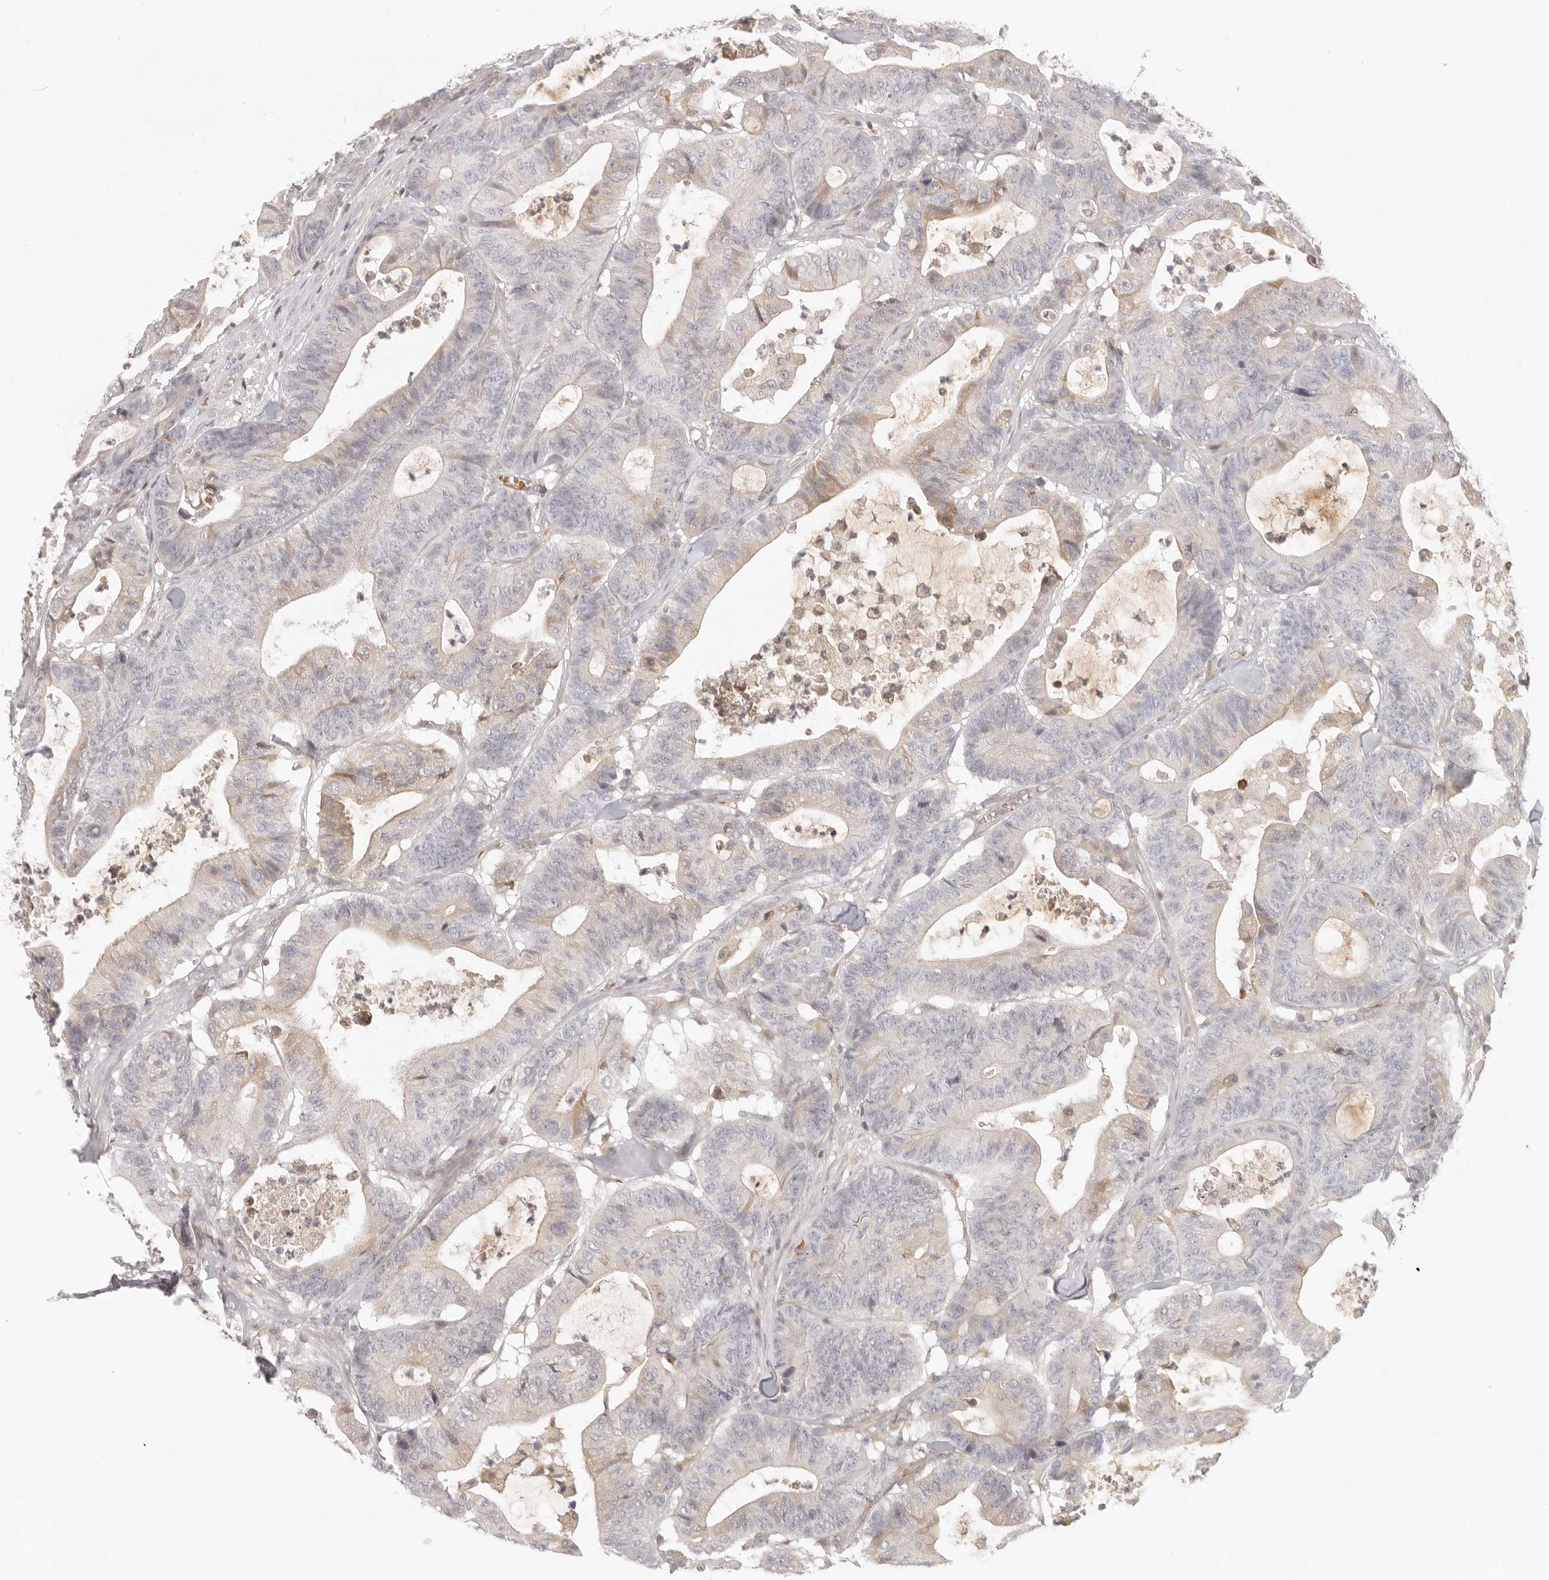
{"staining": {"intensity": "negative", "quantity": "none", "location": "none"}, "tissue": "colorectal cancer", "cell_type": "Tumor cells", "image_type": "cancer", "snomed": [{"axis": "morphology", "description": "Adenocarcinoma, NOS"}, {"axis": "topography", "description": "Colon"}], "caption": "The IHC histopathology image has no significant staining in tumor cells of colorectal adenocarcinoma tissue.", "gene": "AHDC1", "patient": {"sex": "female", "age": 84}}